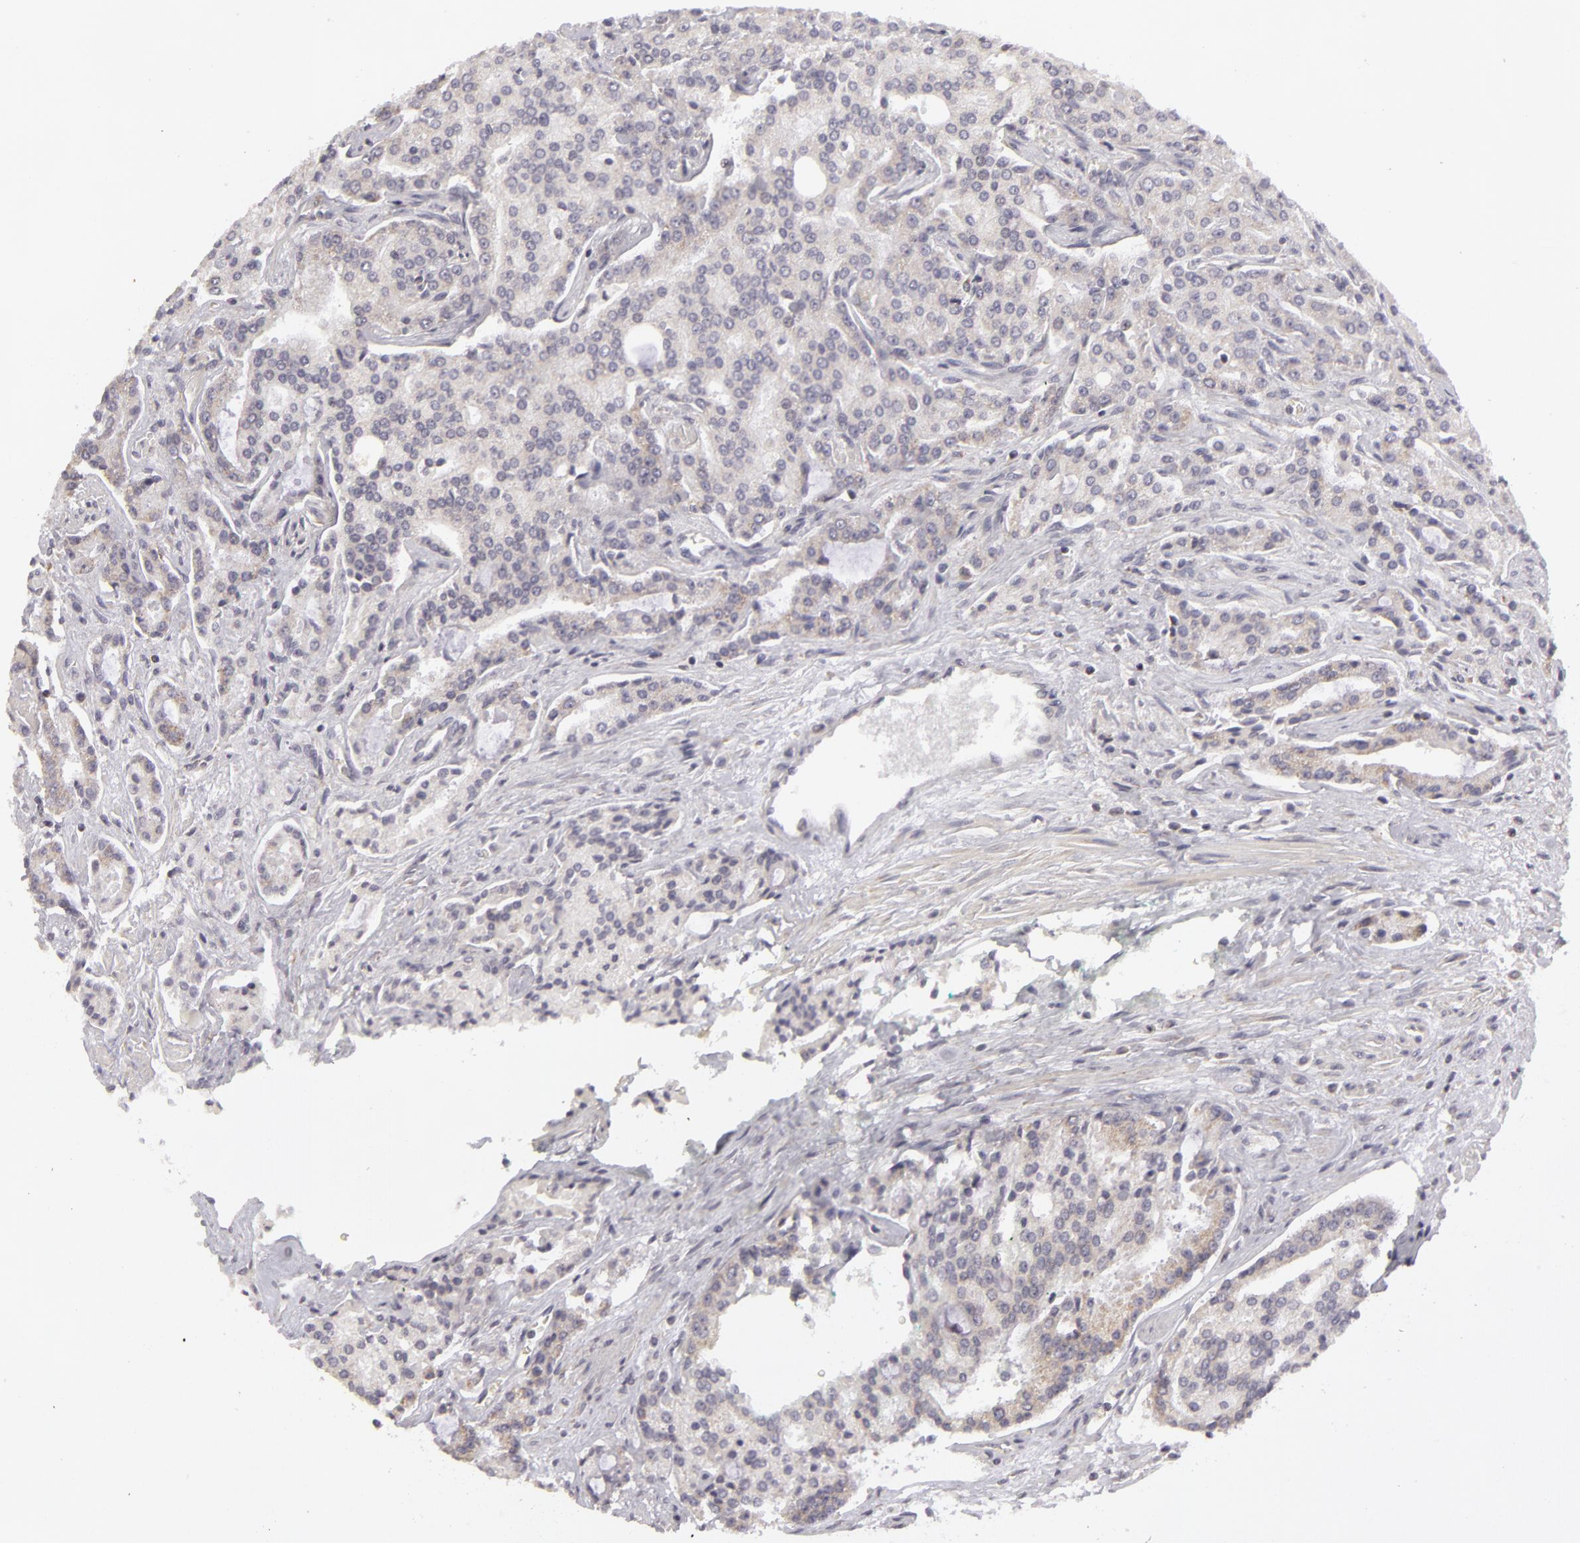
{"staining": {"intensity": "negative", "quantity": "none", "location": "none"}, "tissue": "prostate cancer", "cell_type": "Tumor cells", "image_type": "cancer", "snomed": [{"axis": "morphology", "description": "Adenocarcinoma, Medium grade"}, {"axis": "topography", "description": "Prostate"}], "caption": "Prostate cancer stained for a protein using IHC reveals no expression tumor cells.", "gene": "ATP2B3", "patient": {"sex": "male", "age": 72}}